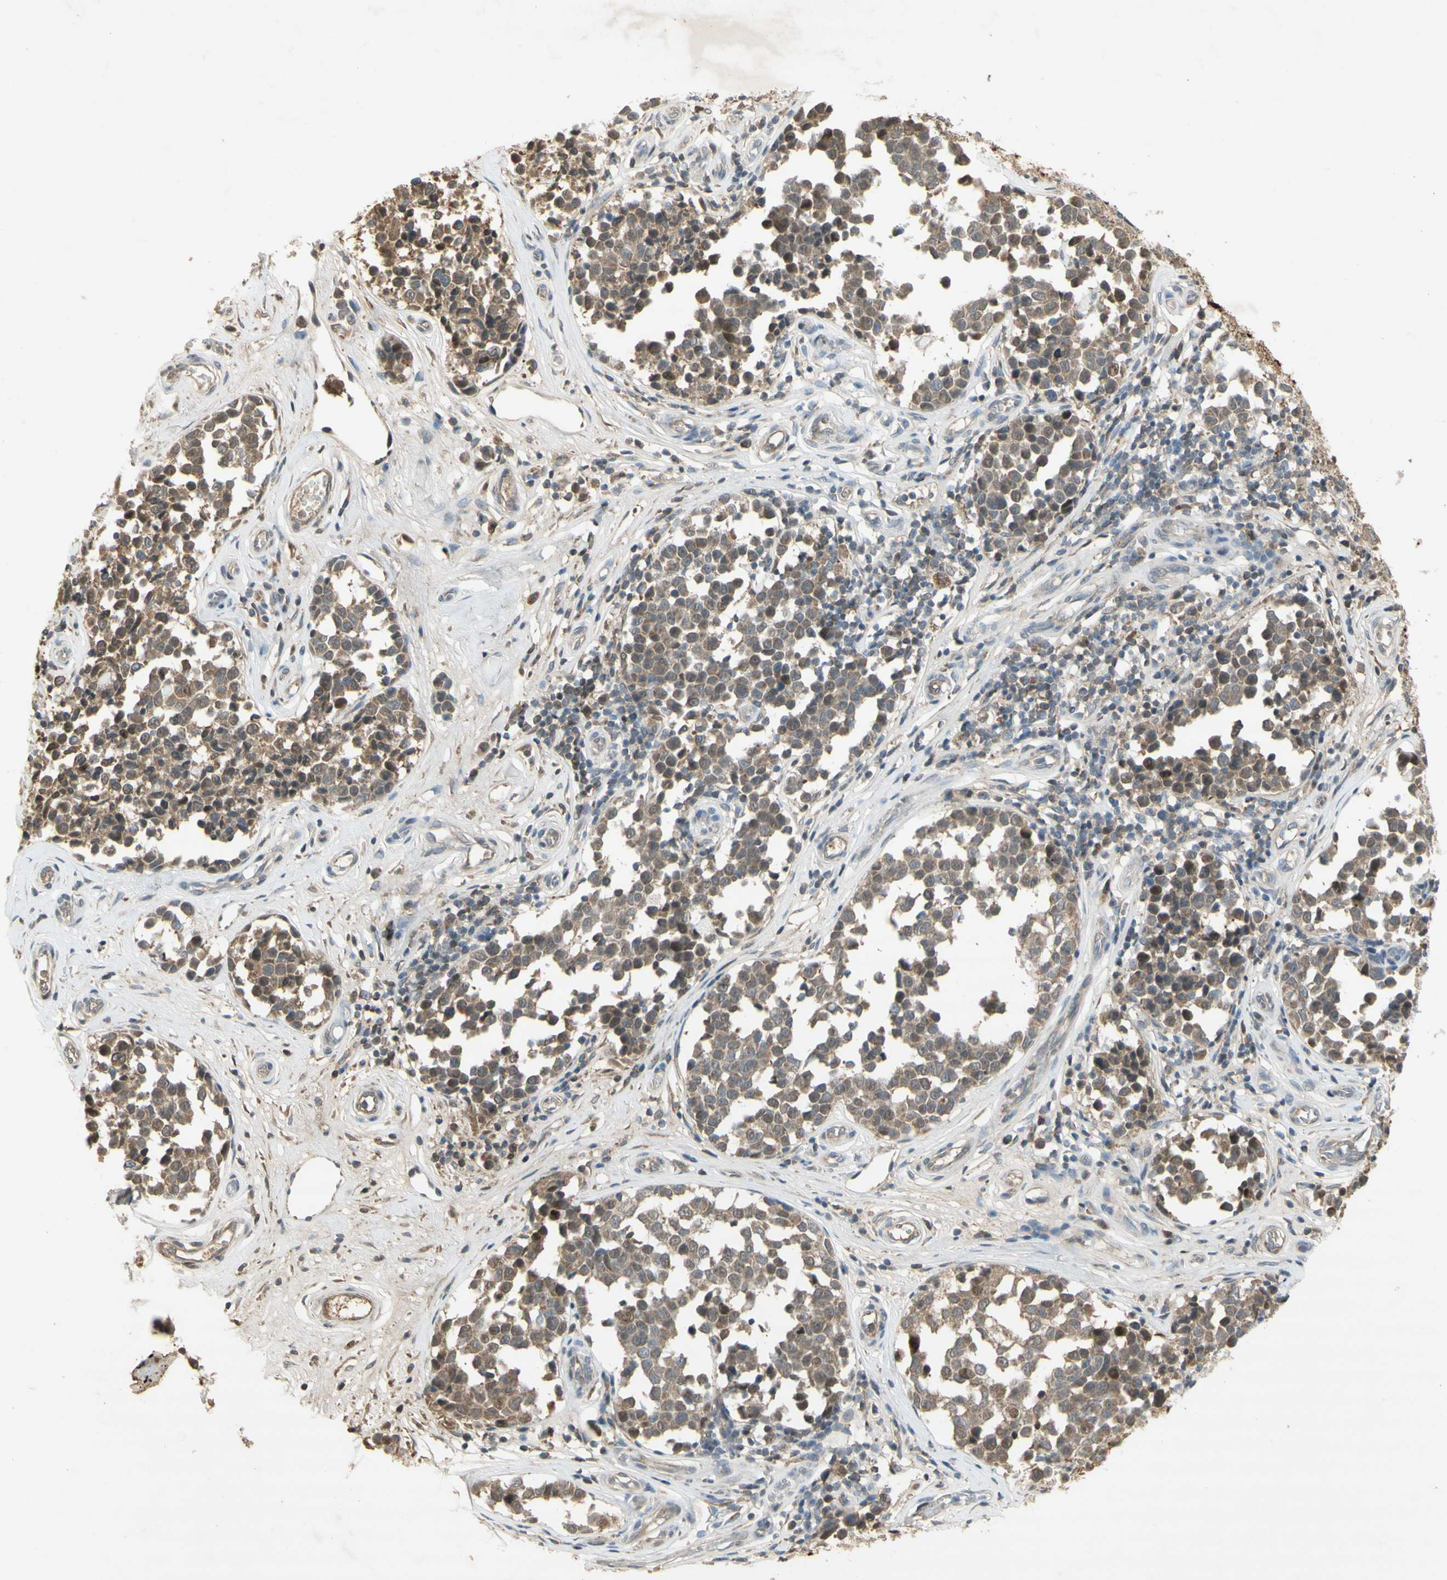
{"staining": {"intensity": "weak", "quantity": "25%-75%", "location": "cytoplasmic/membranous"}, "tissue": "melanoma", "cell_type": "Tumor cells", "image_type": "cancer", "snomed": [{"axis": "morphology", "description": "Malignant melanoma, NOS"}, {"axis": "topography", "description": "Skin"}], "caption": "Protein positivity by immunohistochemistry (IHC) reveals weak cytoplasmic/membranous staining in about 25%-75% of tumor cells in malignant melanoma.", "gene": "NRG4", "patient": {"sex": "female", "age": 64}}